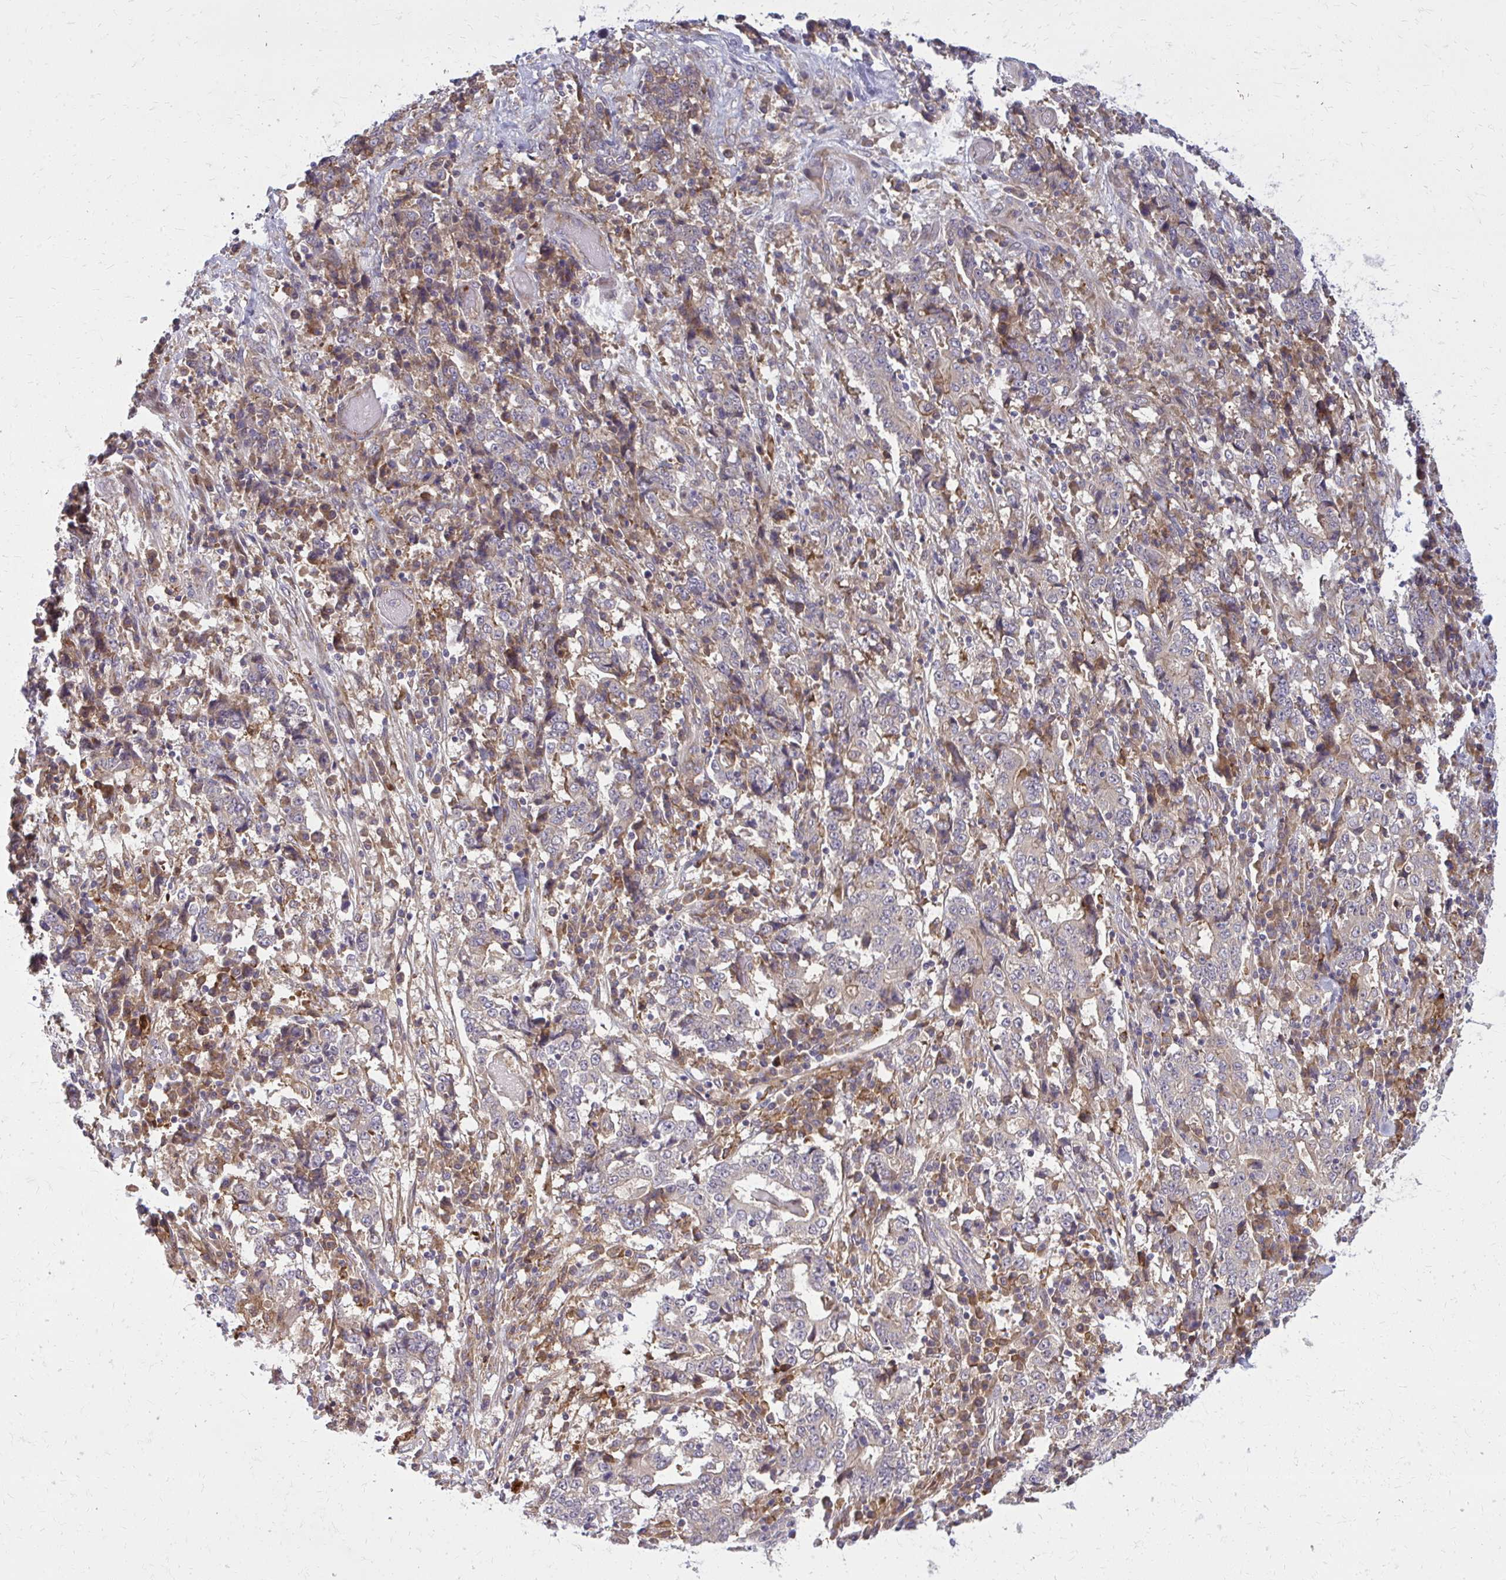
{"staining": {"intensity": "weak", "quantity": "<25%", "location": "cytoplasmic/membranous"}, "tissue": "stomach cancer", "cell_type": "Tumor cells", "image_type": "cancer", "snomed": [{"axis": "morphology", "description": "Normal tissue, NOS"}, {"axis": "morphology", "description": "Adenocarcinoma, NOS"}, {"axis": "topography", "description": "Stomach, upper"}, {"axis": "topography", "description": "Stomach"}], "caption": "Immunohistochemistry (IHC) of adenocarcinoma (stomach) shows no expression in tumor cells. (DAB (3,3'-diaminobenzidine) immunohistochemistry, high magnification).", "gene": "OXNAD1", "patient": {"sex": "male", "age": 59}}